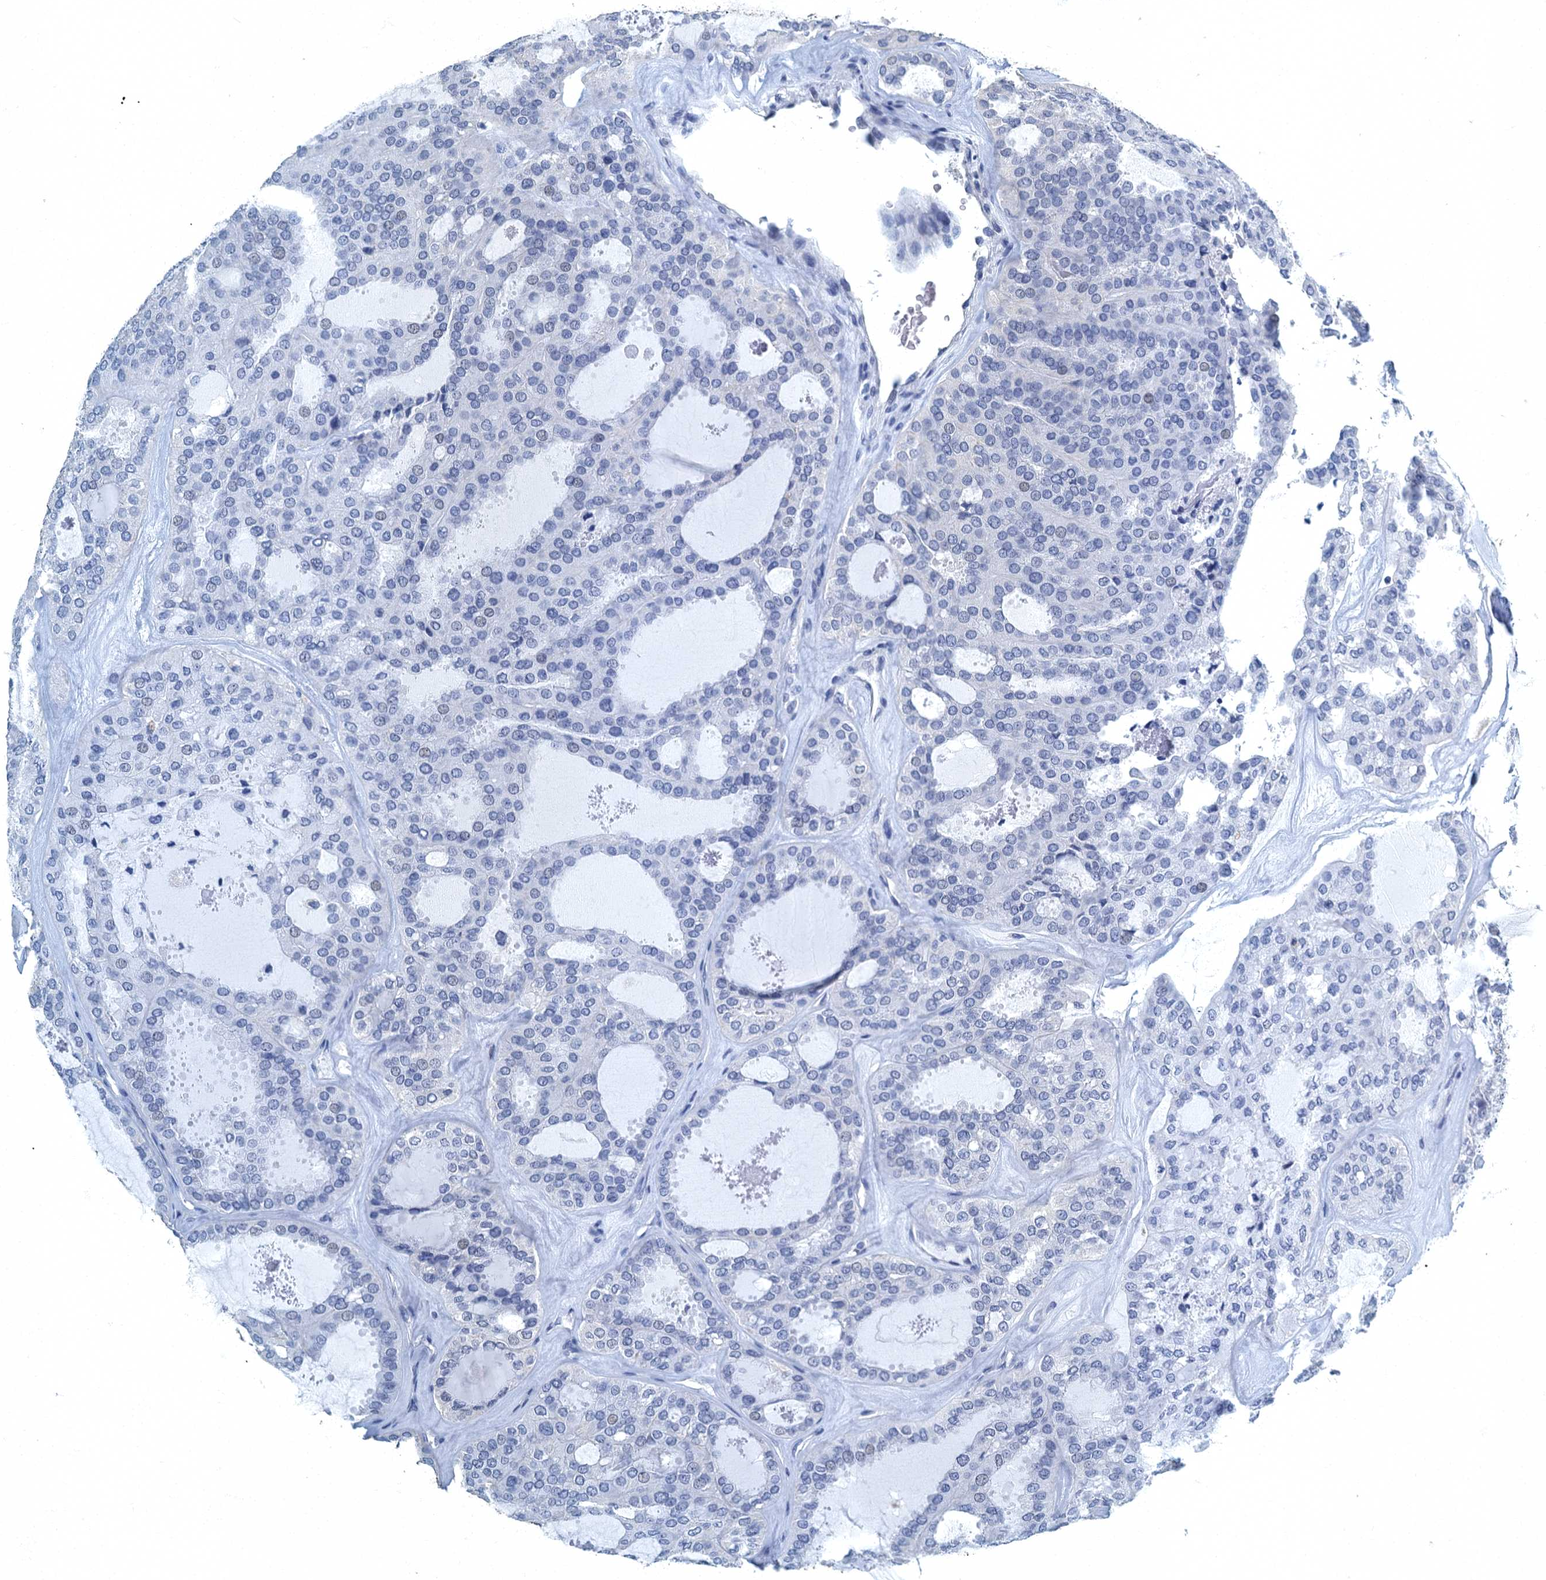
{"staining": {"intensity": "negative", "quantity": "none", "location": "none"}, "tissue": "thyroid cancer", "cell_type": "Tumor cells", "image_type": "cancer", "snomed": [{"axis": "morphology", "description": "Follicular adenoma carcinoma, NOS"}, {"axis": "topography", "description": "Thyroid gland"}], "caption": "Tumor cells show no significant protein positivity in follicular adenoma carcinoma (thyroid).", "gene": "GADL1", "patient": {"sex": "male", "age": 75}}